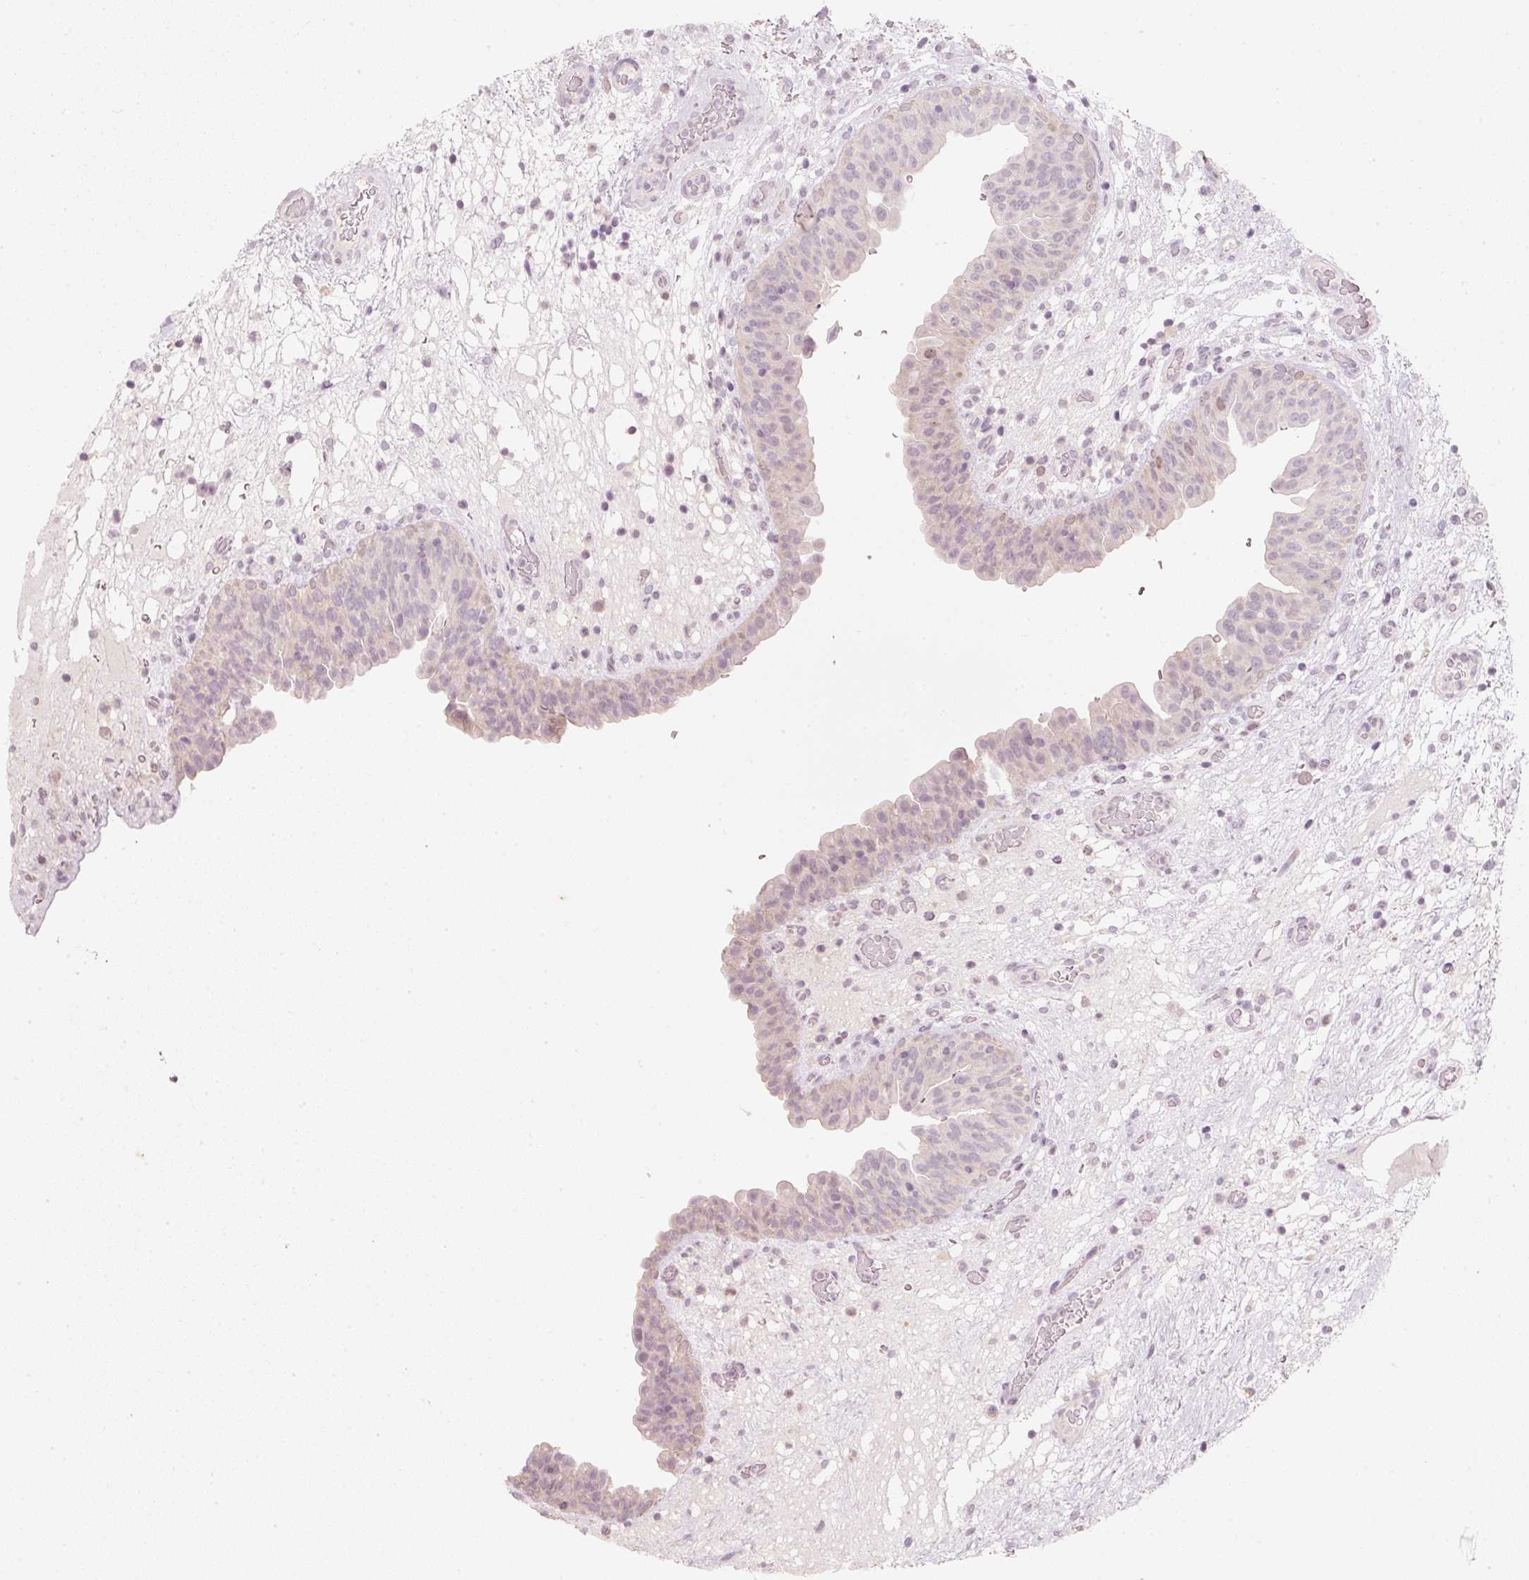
{"staining": {"intensity": "negative", "quantity": "none", "location": "none"}, "tissue": "urinary bladder", "cell_type": "Urothelial cells", "image_type": "normal", "snomed": [{"axis": "morphology", "description": "Normal tissue, NOS"}, {"axis": "topography", "description": "Urinary bladder"}], "caption": "This image is of unremarkable urinary bladder stained with immunohistochemistry to label a protein in brown with the nuclei are counter-stained blue. There is no staining in urothelial cells.", "gene": "TREX2", "patient": {"sex": "male", "age": 71}}